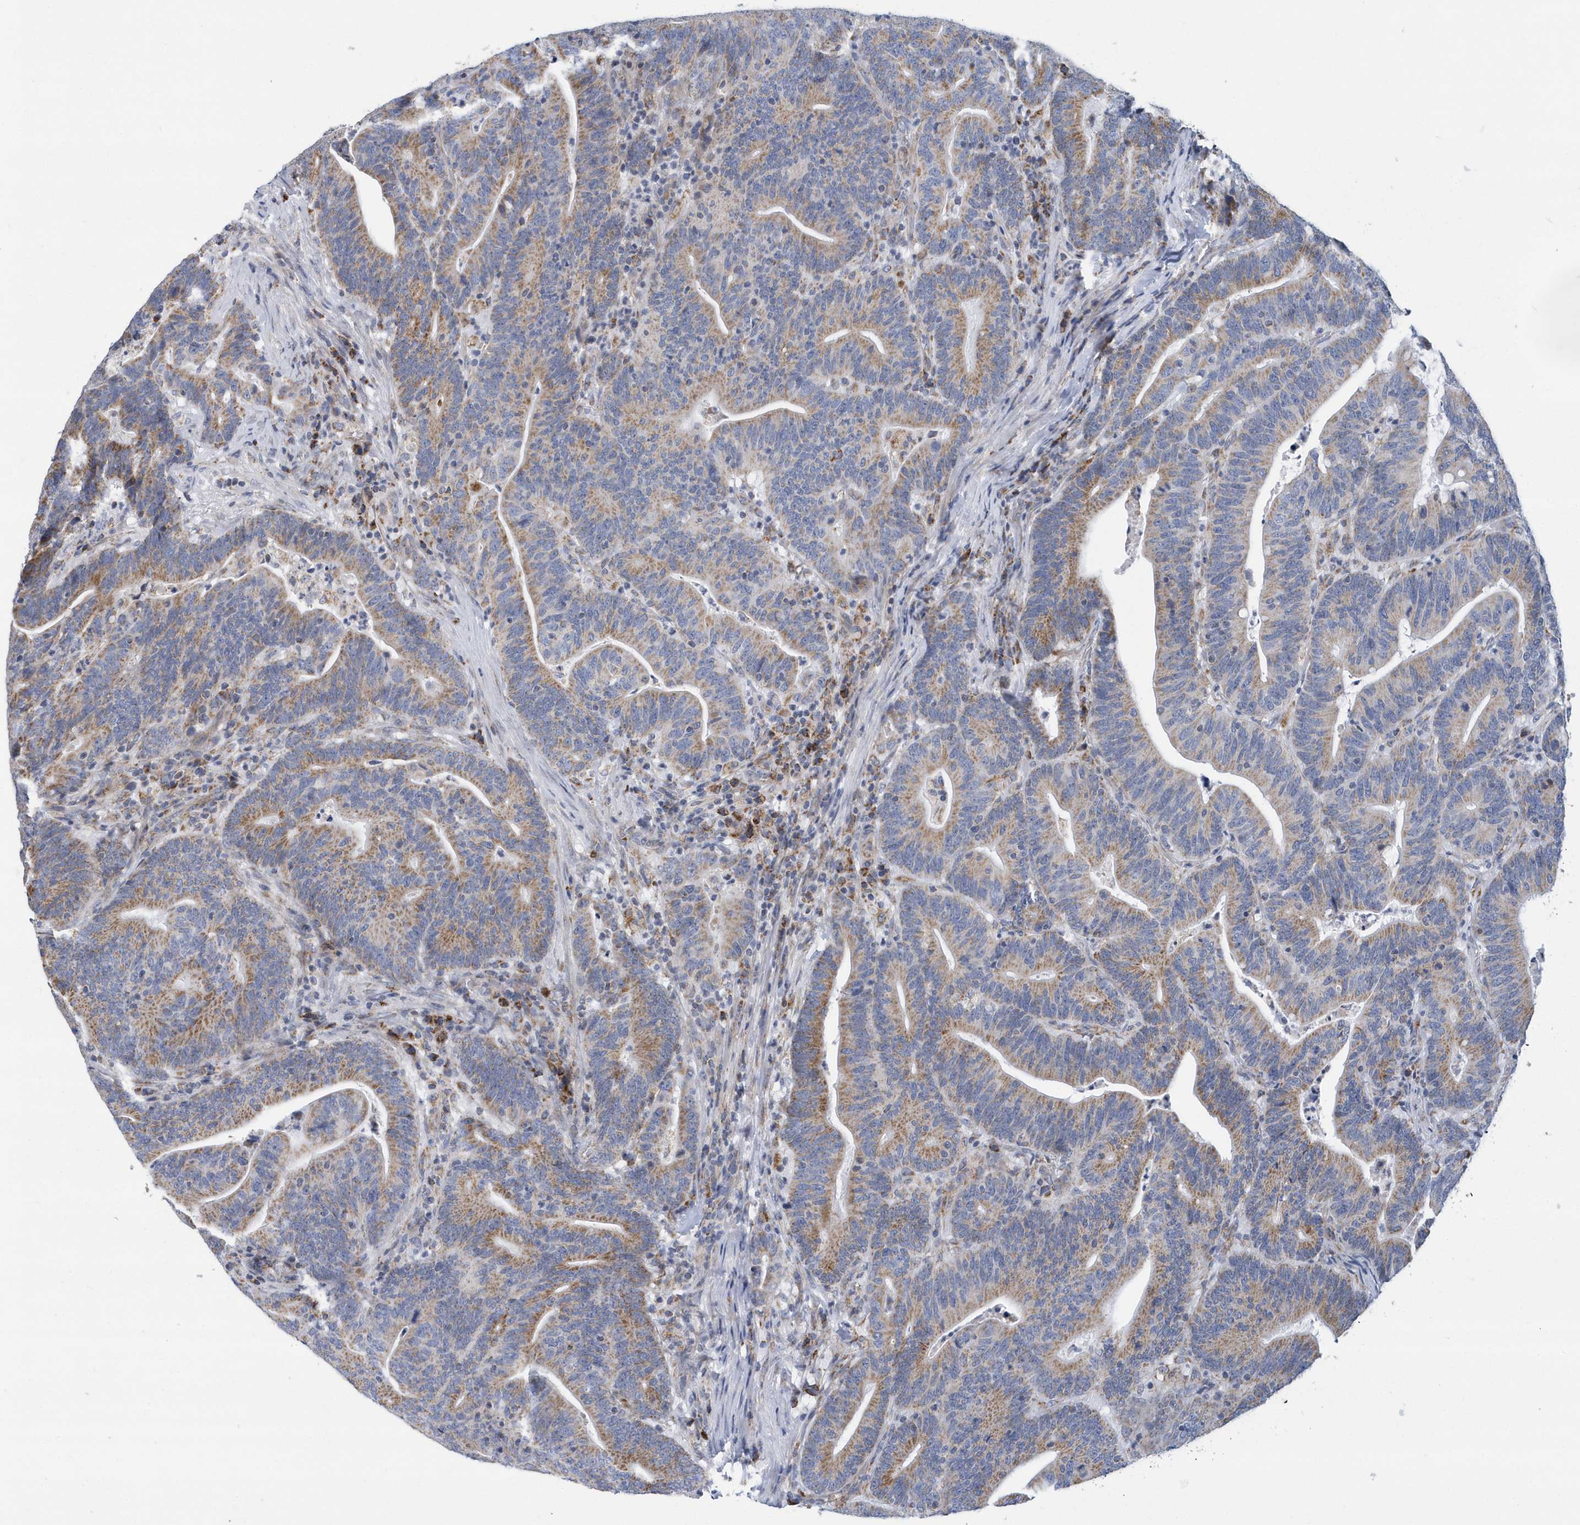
{"staining": {"intensity": "moderate", "quantity": "25%-75%", "location": "cytoplasmic/membranous"}, "tissue": "colorectal cancer", "cell_type": "Tumor cells", "image_type": "cancer", "snomed": [{"axis": "morphology", "description": "Adenocarcinoma, NOS"}, {"axis": "topography", "description": "Colon"}], "caption": "Colorectal cancer (adenocarcinoma) stained with DAB (3,3'-diaminobenzidine) immunohistochemistry demonstrates medium levels of moderate cytoplasmic/membranous staining in about 25%-75% of tumor cells. The staining was performed using DAB, with brown indicating positive protein expression. Nuclei are stained blue with hematoxylin.", "gene": "VWA5B2", "patient": {"sex": "female", "age": 67}}